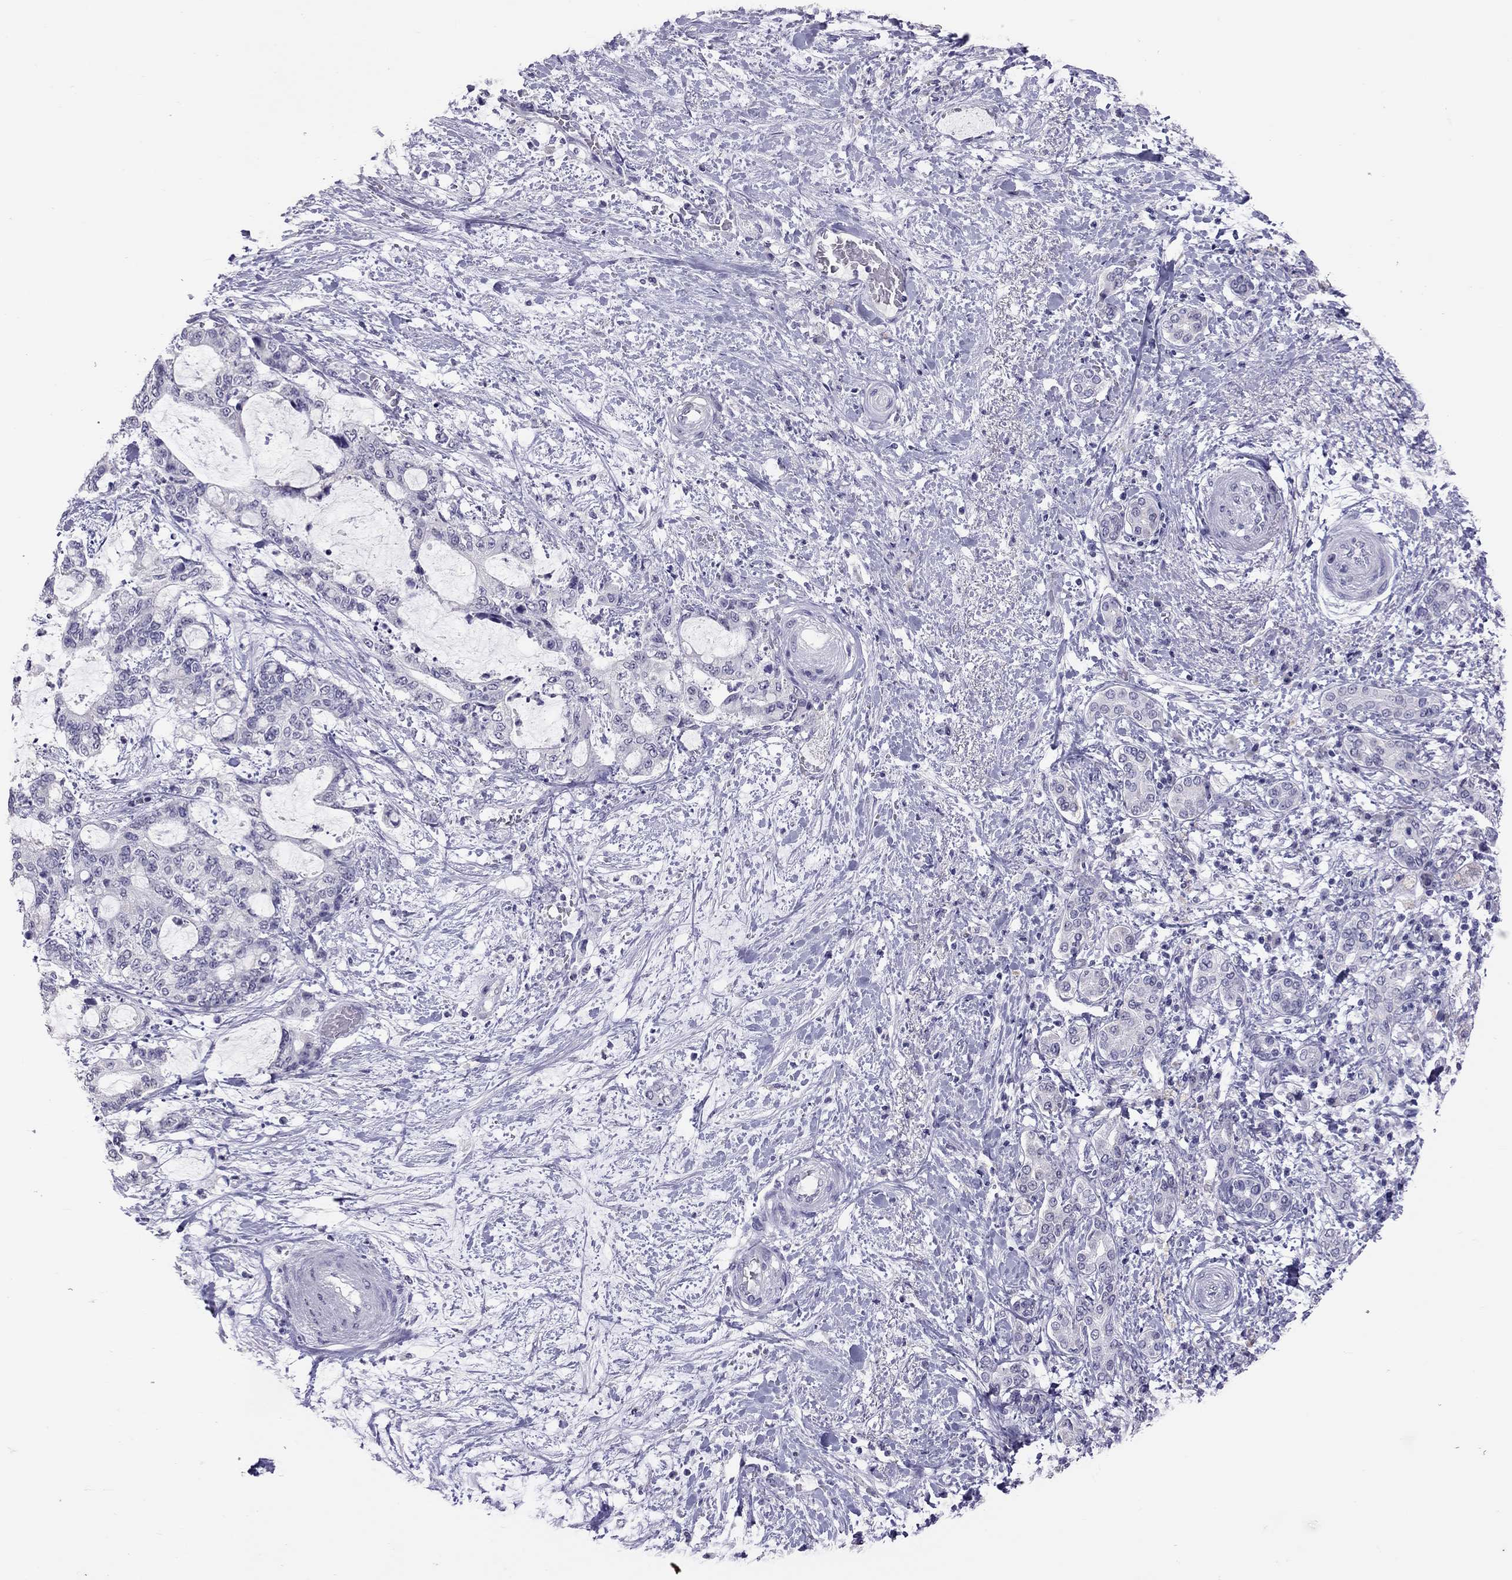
{"staining": {"intensity": "negative", "quantity": "none", "location": "none"}, "tissue": "liver cancer", "cell_type": "Tumor cells", "image_type": "cancer", "snomed": [{"axis": "morphology", "description": "Normal tissue, NOS"}, {"axis": "morphology", "description": "Cholangiocarcinoma"}, {"axis": "topography", "description": "Liver"}, {"axis": "topography", "description": "Peripheral nerve tissue"}], "caption": "IHC image of human cholangiocarcinoma (liver) stained for a protein (brown), which reveals no positivity in tumor cells. (DAB IHC visualized using brightfield microscopy, high magnification).", "gene": "PSMB11", "patient": {"sex": "female", "age": 73}}